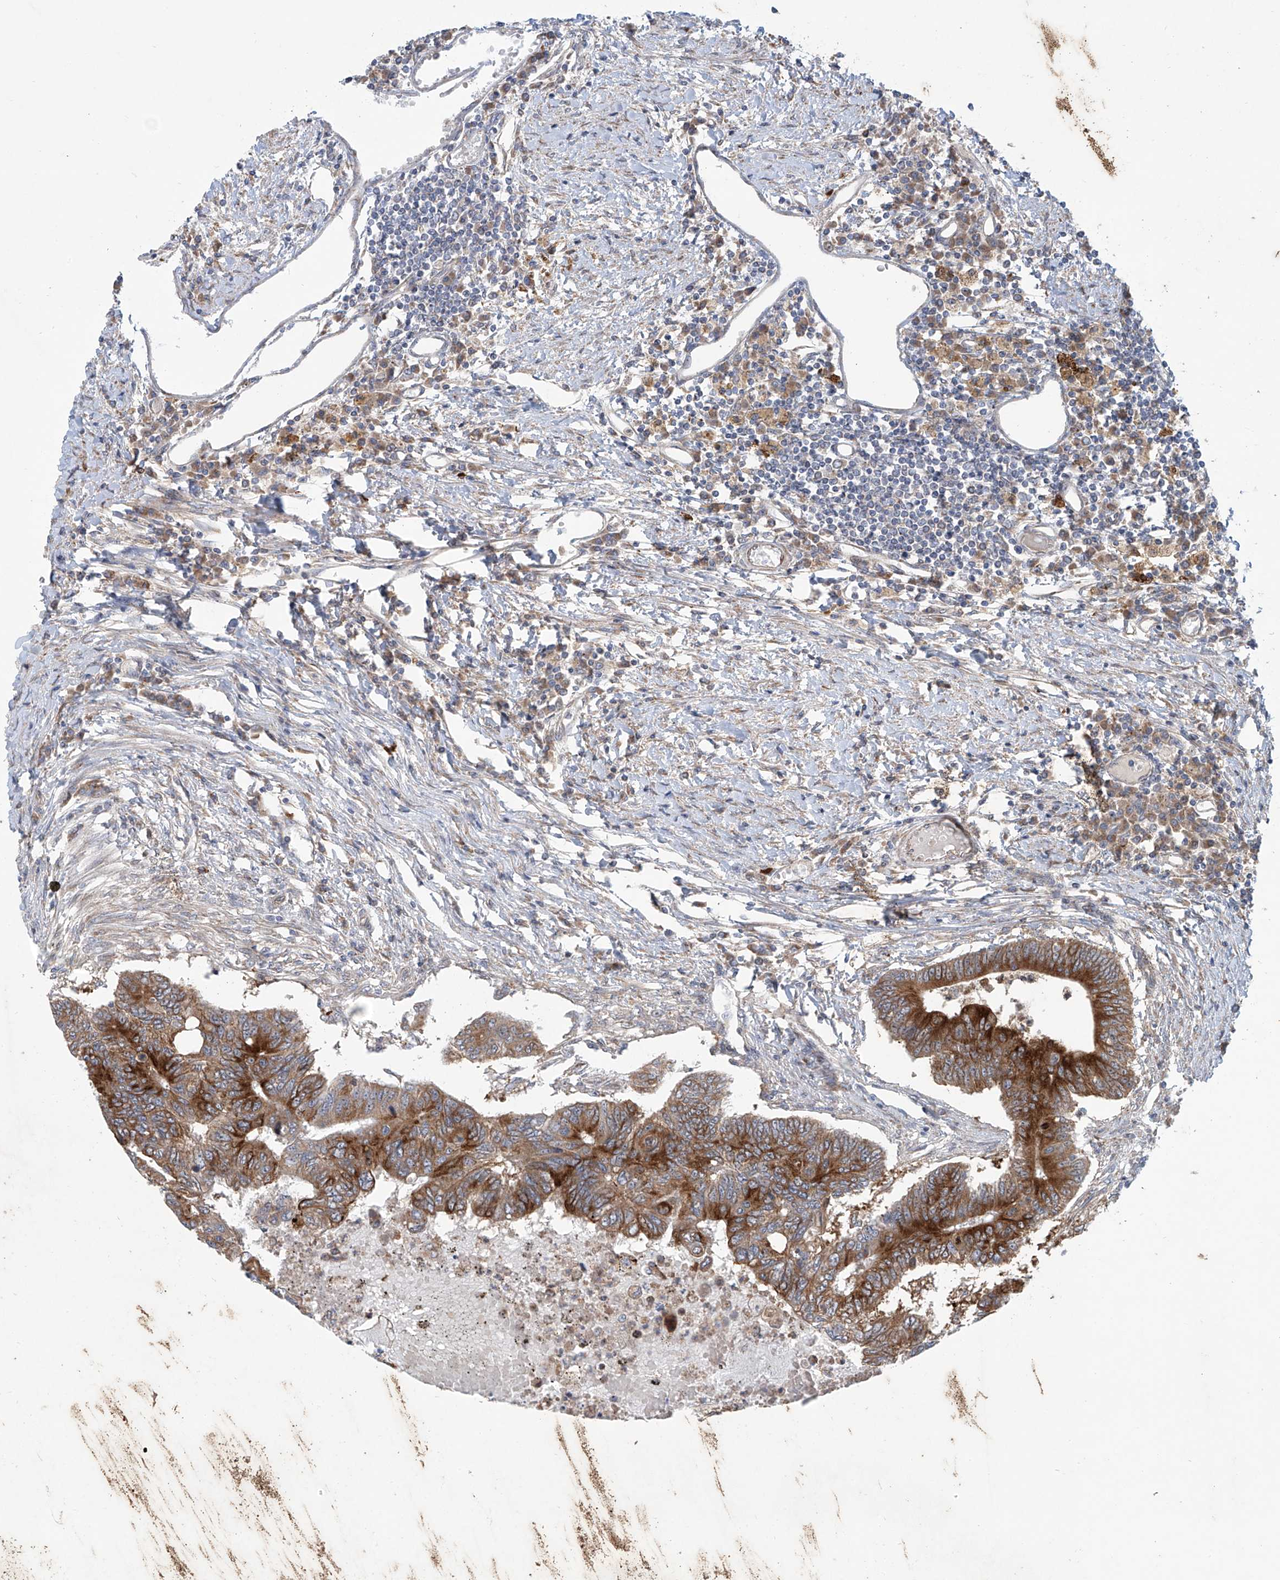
{"staining": {"intensity": "strong", "quantity": ">75%", "location": "cytoplasmic/membranous"}, "tissue": "colorectal cancer", "cell_type": "Tumor cells", "image_type": "cancer", "snomed": [{"axis": "morphology", "description": "Adenoma, NOS"}, {"axis": "morphology", "description": "Adenocarcinoma, NOS"}, {"axis": "topography", "description": "Colon"}], "caption": "Tumor cells exhibit high levels of strong cytoplasmic/membranous positivity in about >75% of cells in human colorectal cancer (adenocarcinoma).", "gene": "KLC4", "patient": {"sex": "male", "age": 79}}